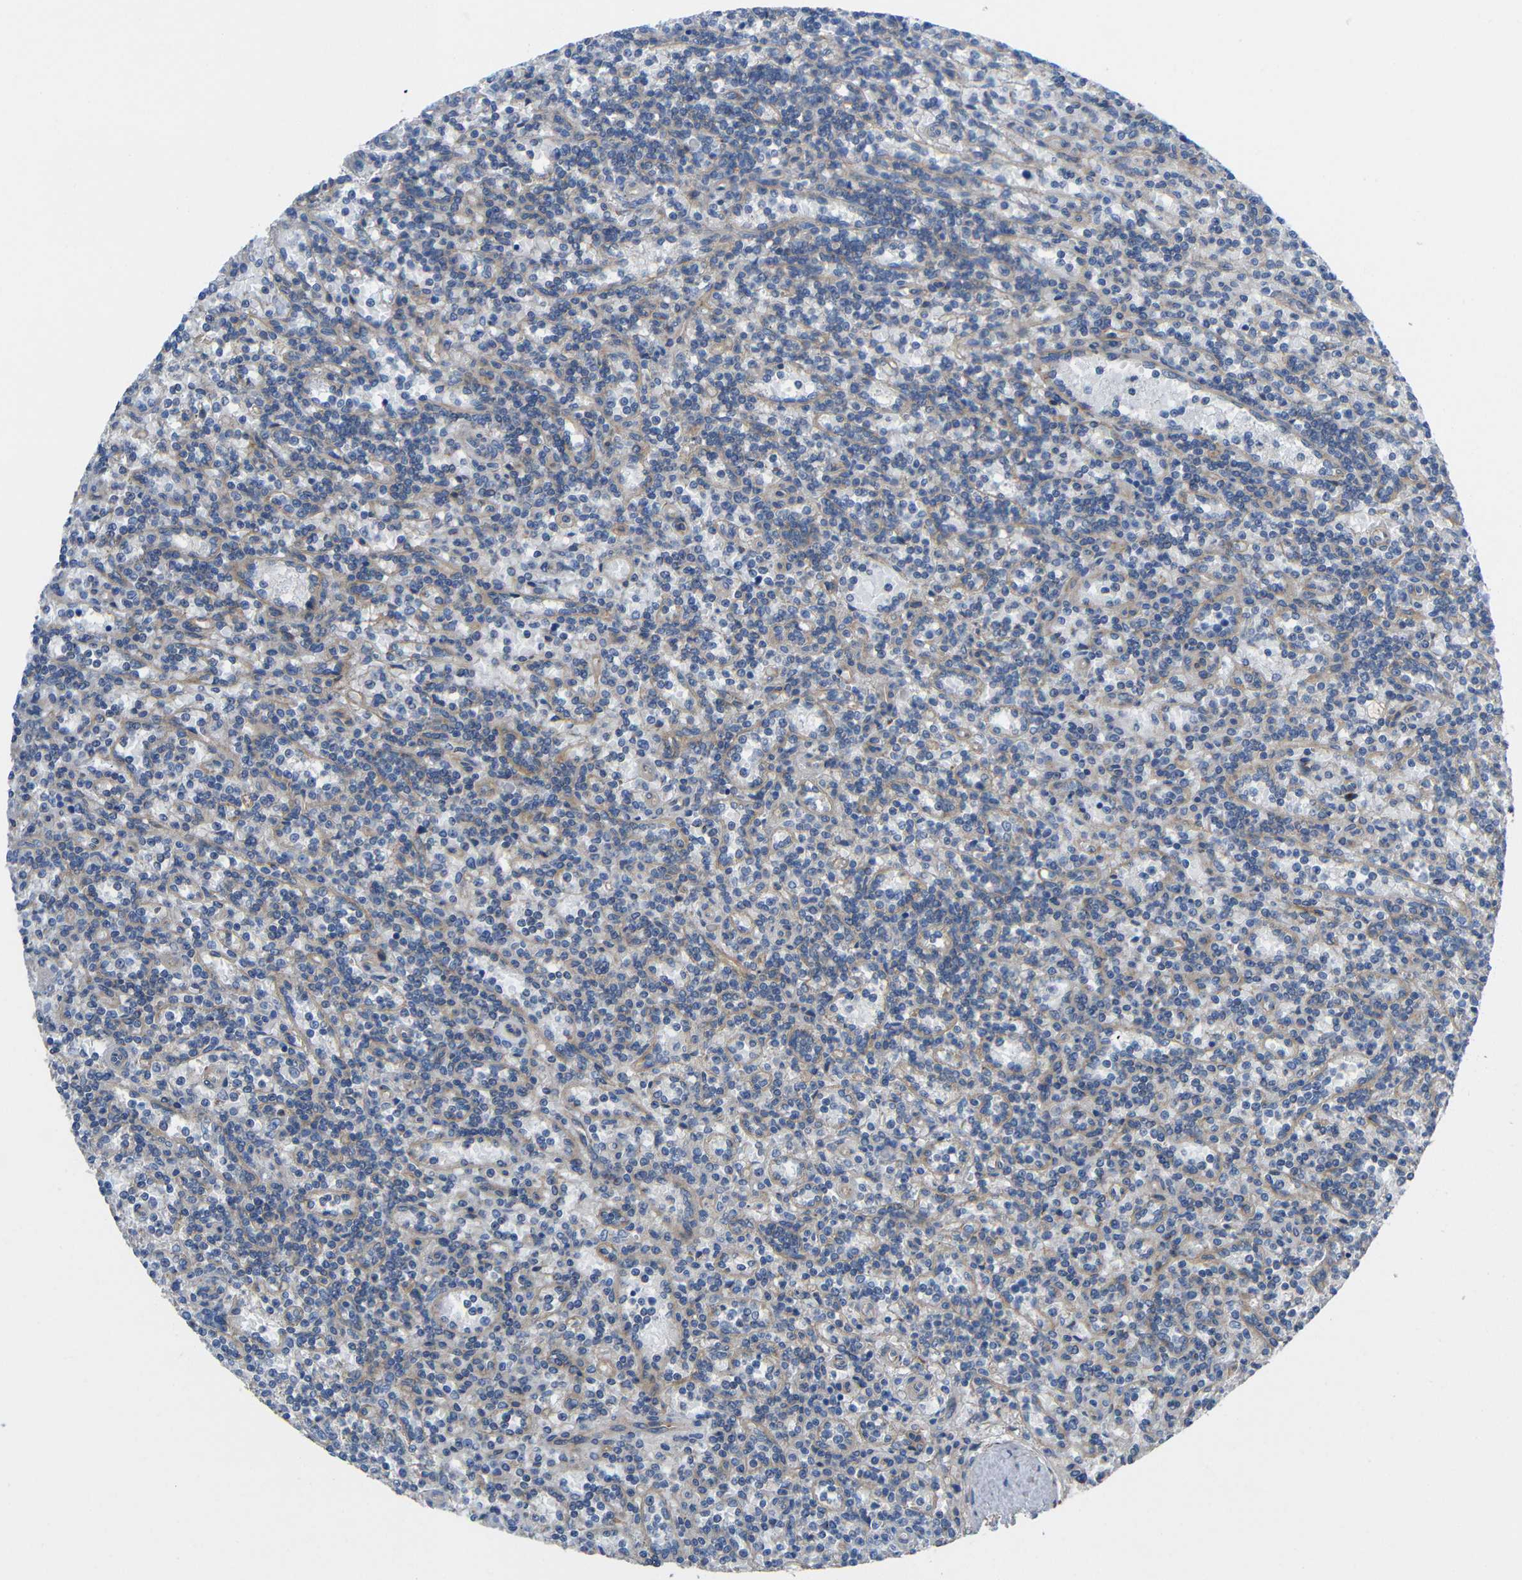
{"staining": {"intensity": "negative", "quantity": "none", "location": "none"}, "tissue": "lymphoma", "cell_type": "Tumor cells", "image_type": "cancer", "snomed": [{"axis": "morphology", "description": "Malignant lymphoma, non-Hodgkin's type, Low grade"}, {"axis": "topography", "description": "Spleen"}], "caption": "Immunohistochemistry (IHC) image of low-grade malignant lymphoma, non-Hodgkin's type stained for a protein (brown), which shows no staining in tumor cells.", "gene": "SYPL1", "patient": {"sex": "male", "age": 73}}